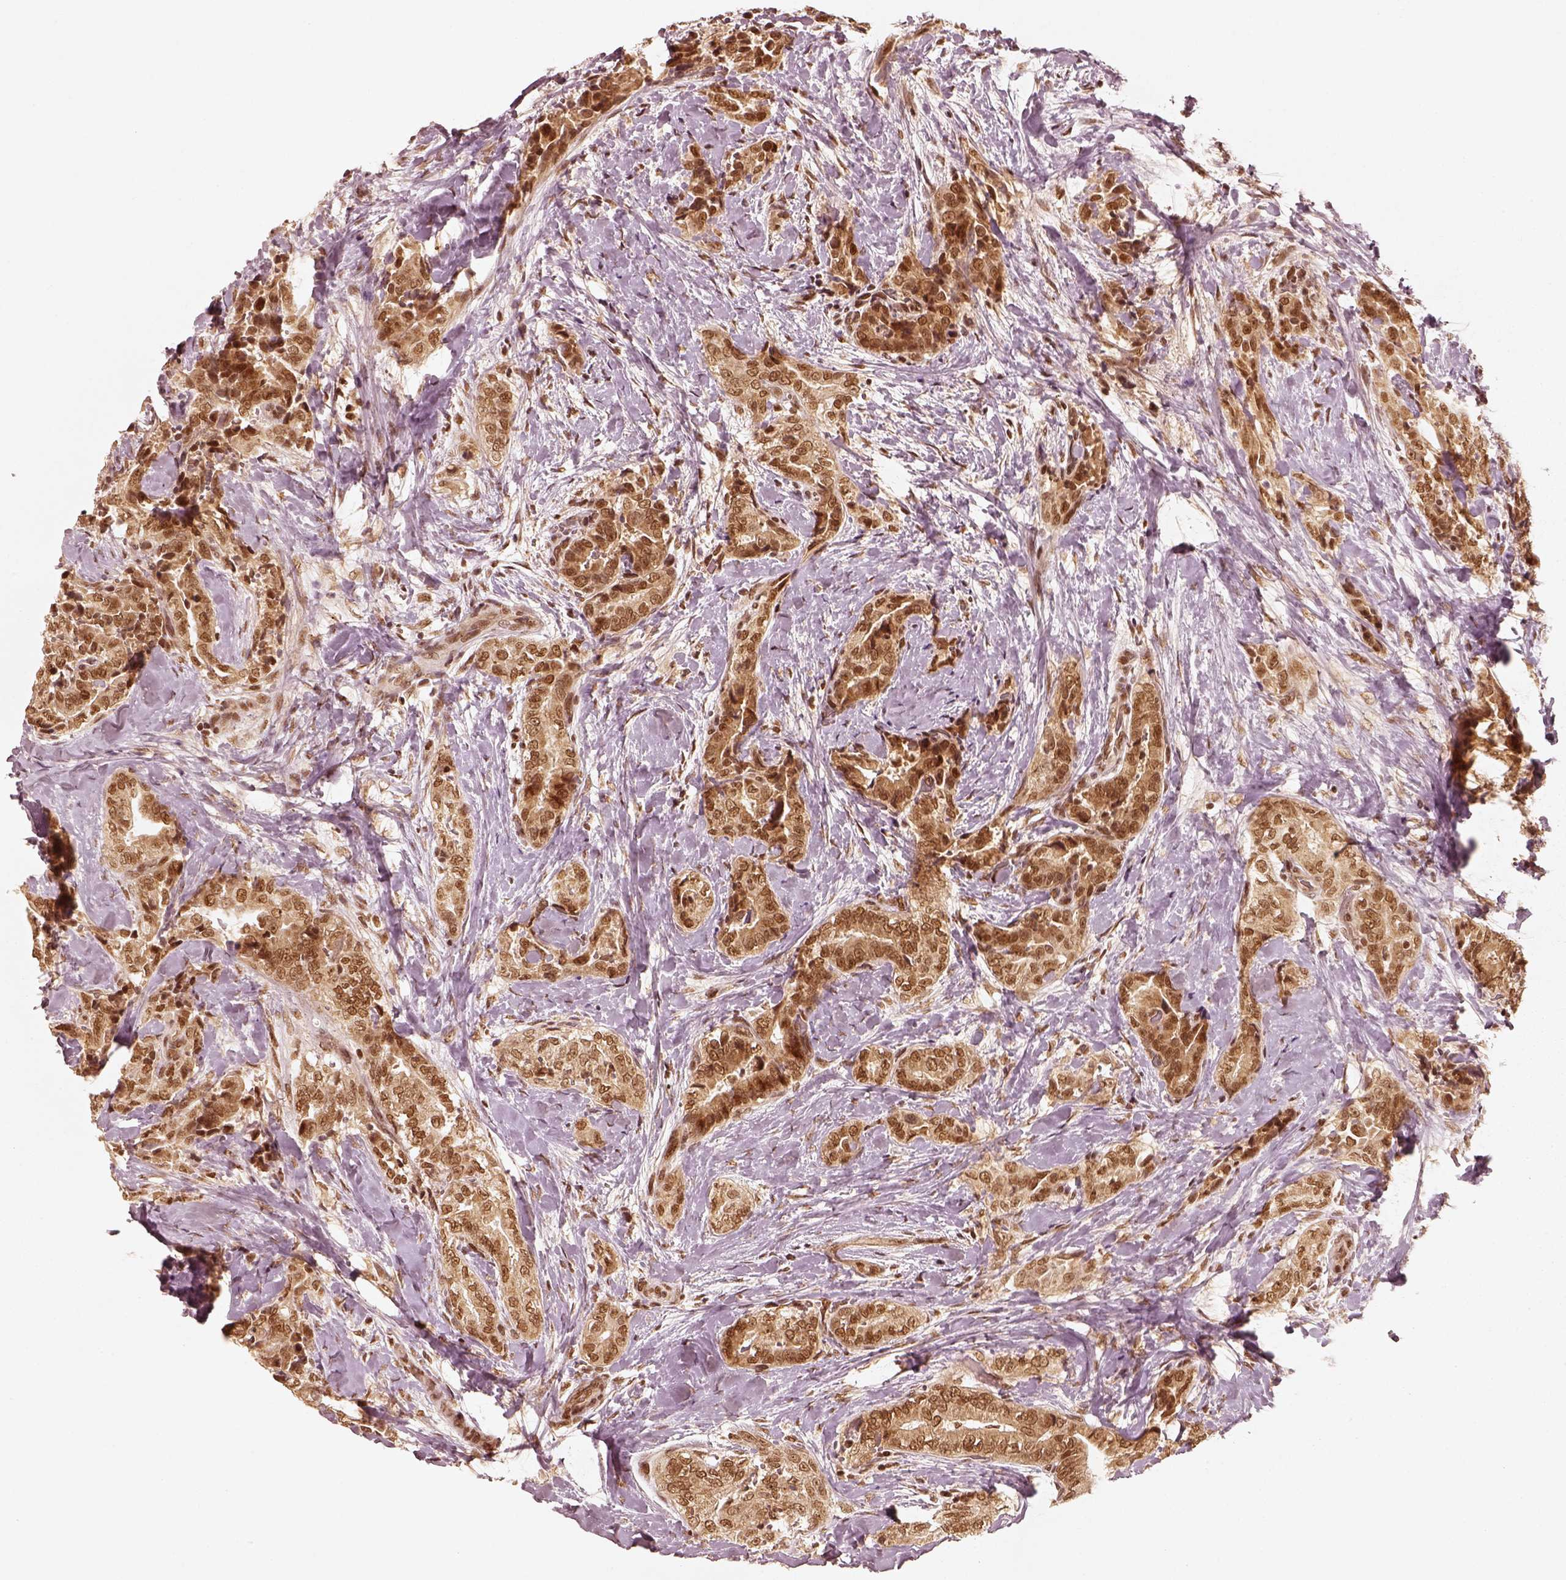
{"staining": {"intensity": "strong", "quantity": ">75%", "location": "nuclear"}, "tissue": "thyroid cancer", "cell_type": "Tumor cells", "image_type": "cancer", "snomed": [{"axis": "morphology", "description": "Papillary adenocarcinoma, NOS"}, {"axis": "topography", "description": "Thyroid gland"}], "caption": "Immunohistochemical staining of human thyroid cancer demonstrates strong nuclear protein expression in about >75% of tumor cells.", "gene": "GMEB2", "patient": {"sex": "male", "age": 61}}